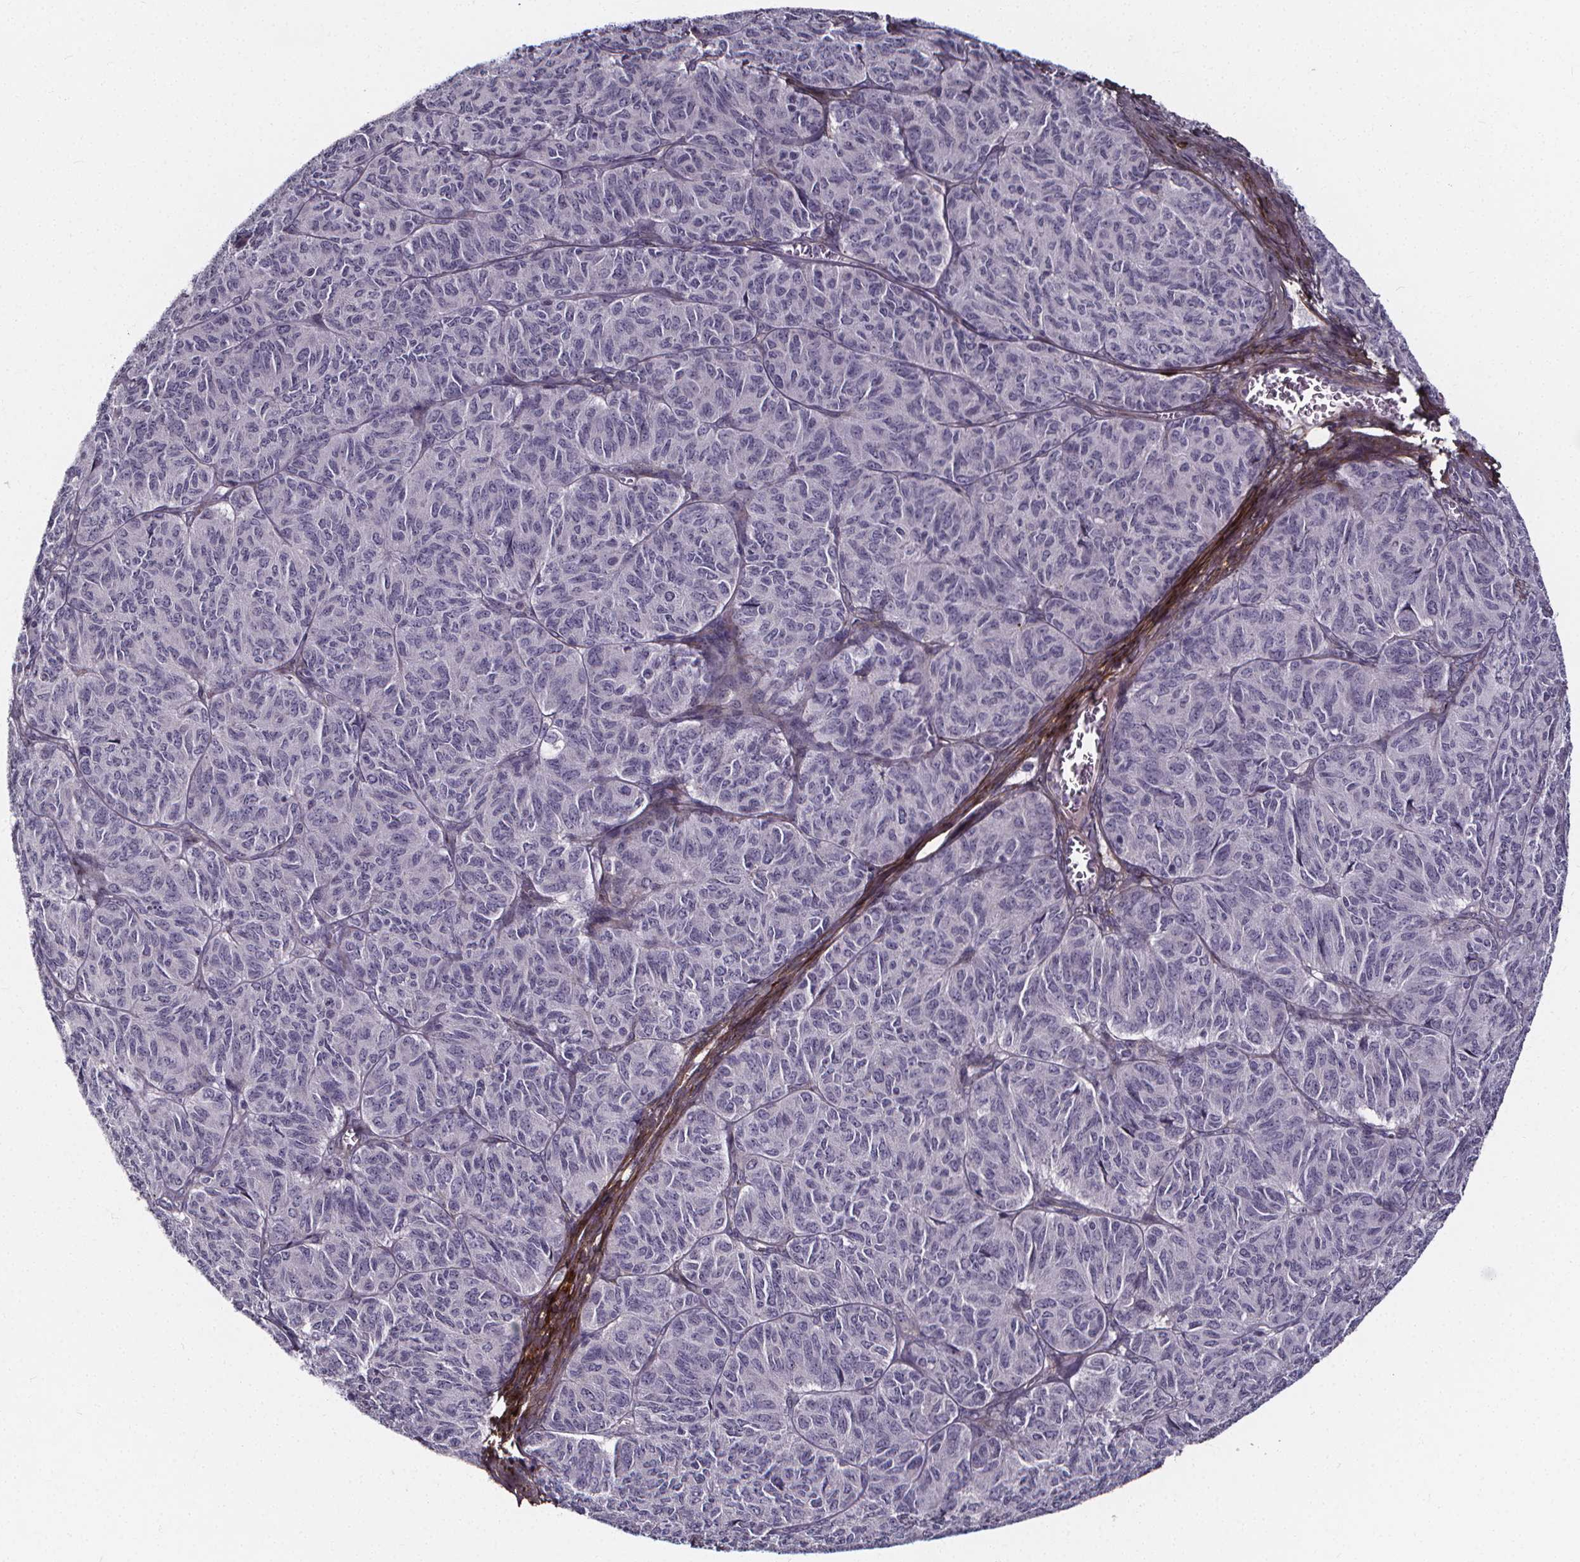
{"staining": {"intensity": "negative", "quantity": "none", "location": "none"}, "tissue": "ovarian cancer", "cell_type": "Tumor cells", "image_type": "cancer", "snomed": [{"axis": "morphology", "description": "Carcinoma, endometroid"}, {"axis": "topography", "description": "Ovary"}], "caption": "This is an immunohistochemistry image of ovarian endometroid carcinoma. There is no positivity in tumor cells.", "gene": "AEBP1", "patient": {"sex": "female", "age": 80}}